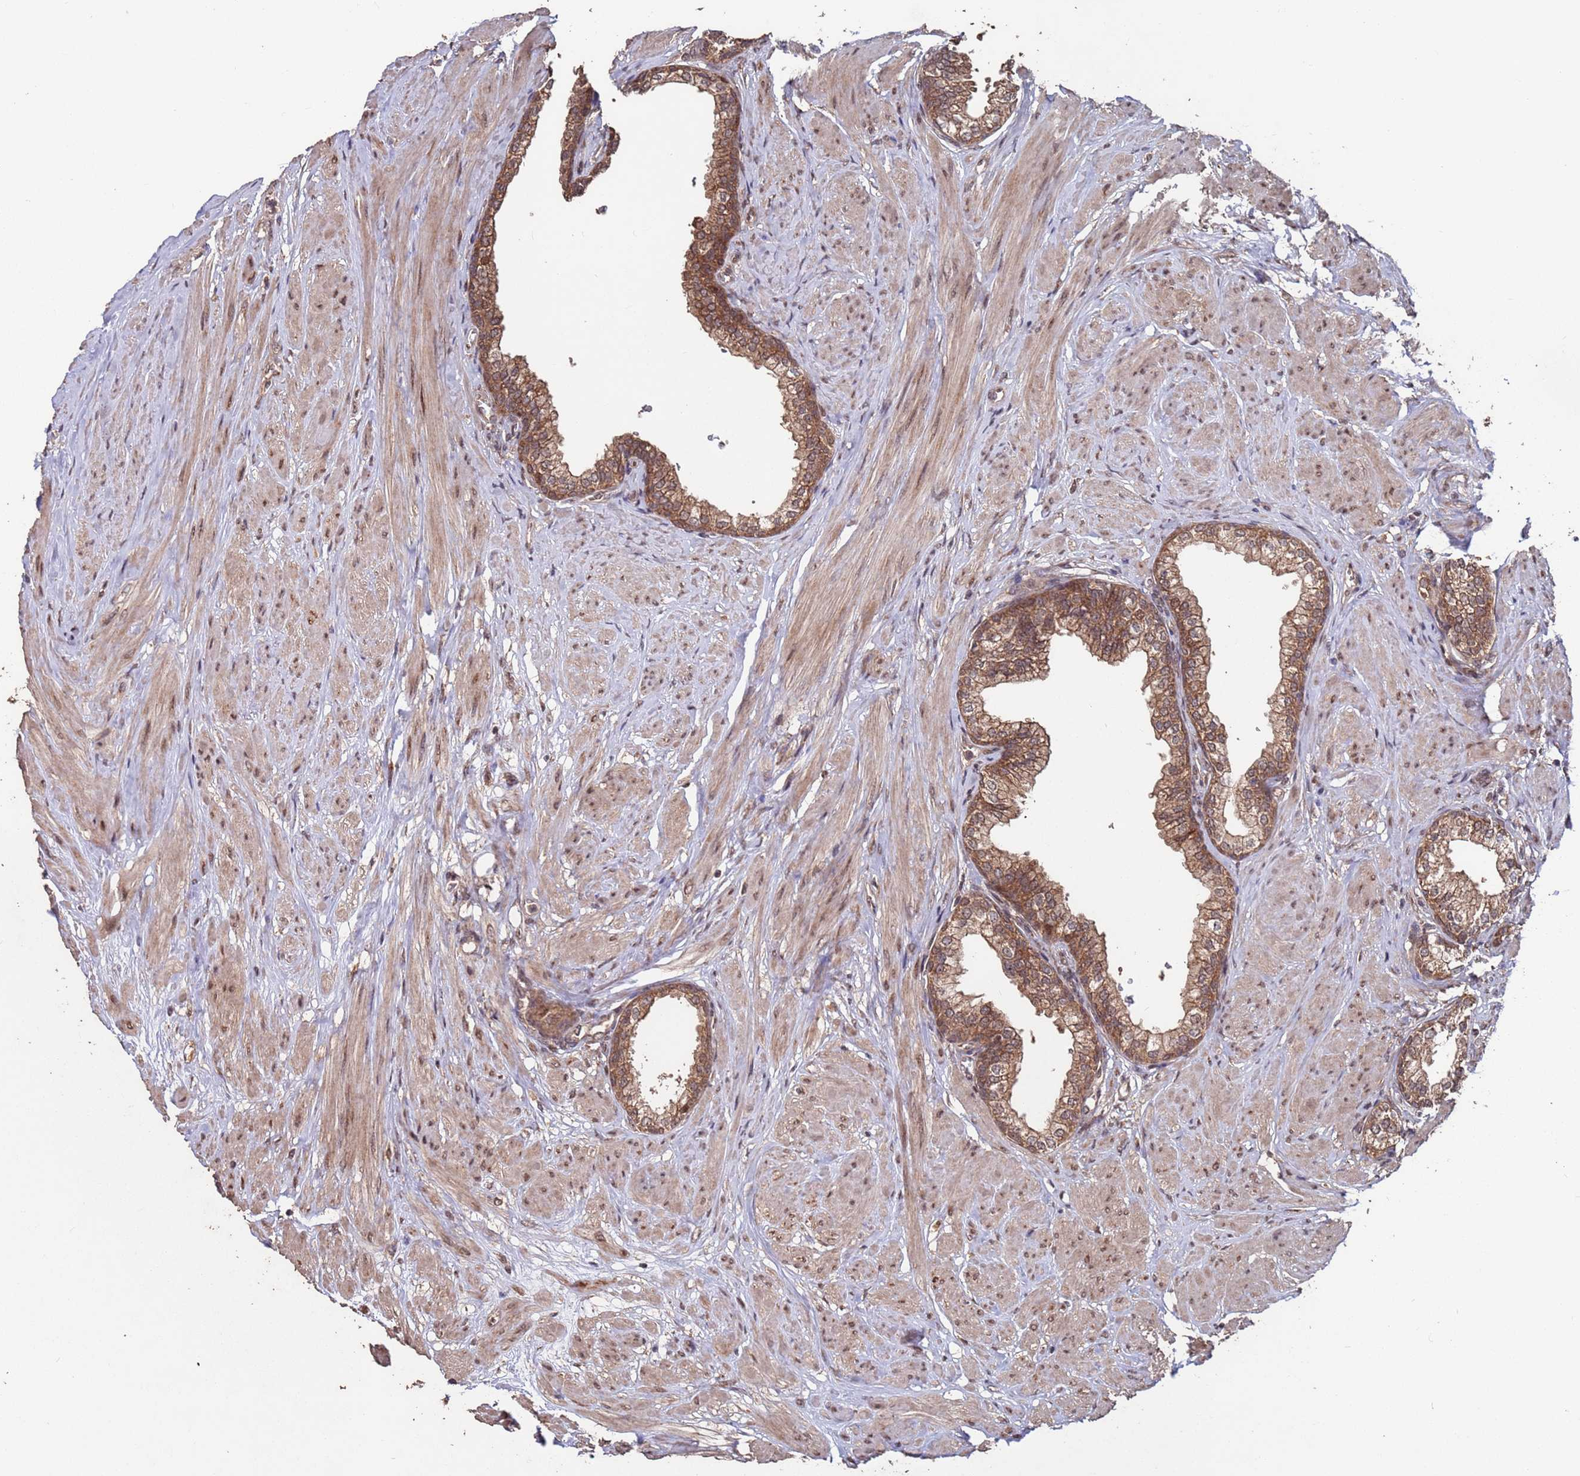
{"staining": {"intensity": "moderate", "quantity": ">75%", "location": "cytoplasmic/membranous"}, "tissue": "prostate", "cell_type": "Glandular cells", "image_type": "normal", "snomed": [{"axis": "morphology", "description": "Normal tissue, NOS"}, {"axis": "morphology", "description": "Urothelial carcinoma, Low grade"}, {"axis": "topography", "description": "Urinary bladder"}, {"axis": "topography", "description": "Prostate"}], "caption": "A medium amount of moderate cytoplasmic/membranous staining is seen in about >75% of glandular cells in normal prostate.", "gene": "PRR7", "patient": {"sex": "male", "age": 60}}